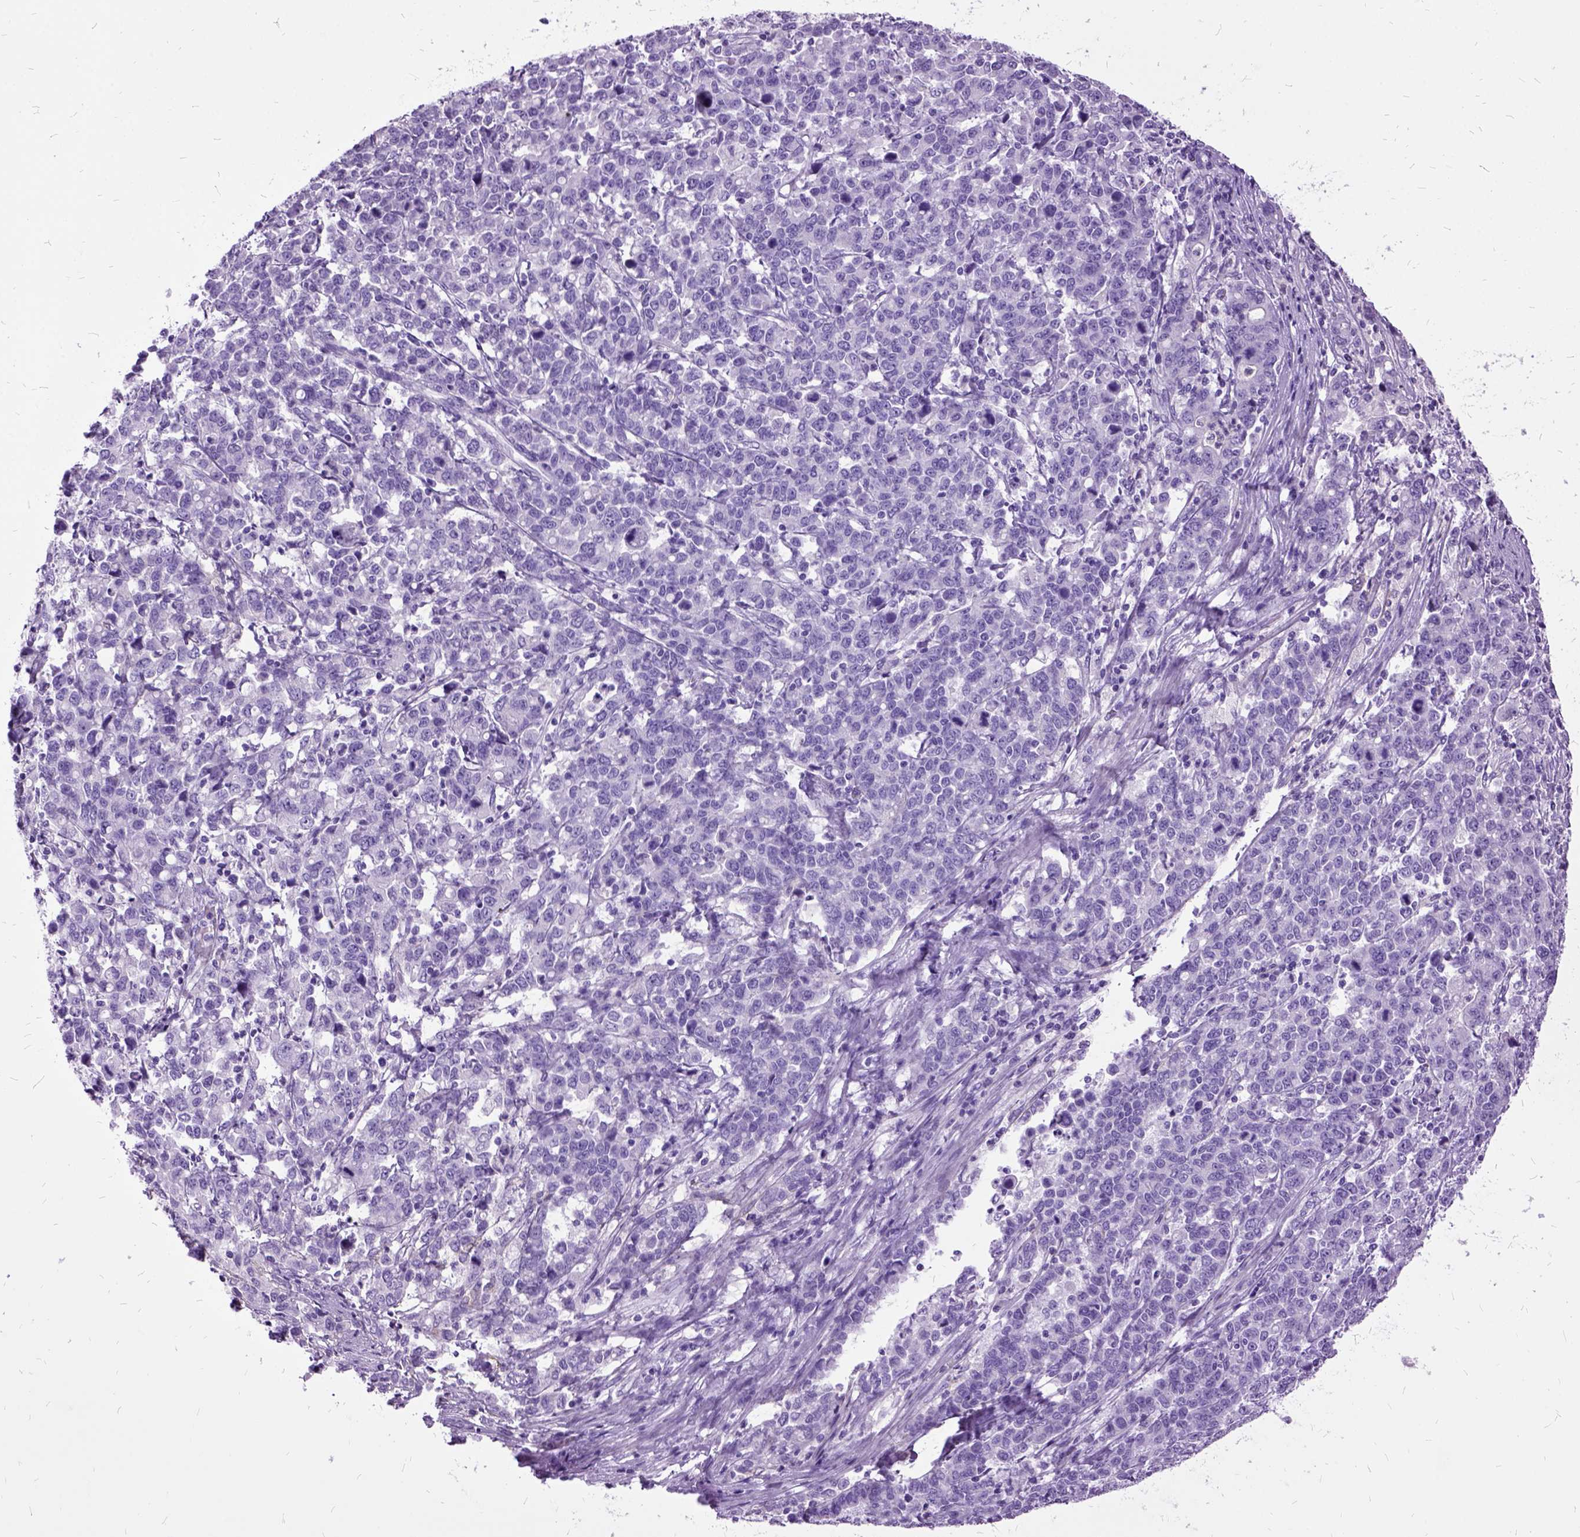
{"staining": {"intensity": "negative", "quantity": "none", "location": "none"}, "tissue": "stomach cancer", "cell_type": "Tumor cells", "image_type": "cancer", "snomed": [{"axis": "morphology", "description": "Adenocarcinoma, NOS"}, {"axis": "topography", "description": "Stomach, upper"}], "caption": "Stomach cancer (adenocarcinoma) was stained to show a protein in brown. There is no significant staining in tumor cells.", "gene": "MME", "patient": {"sex": "male", "age": 69}}